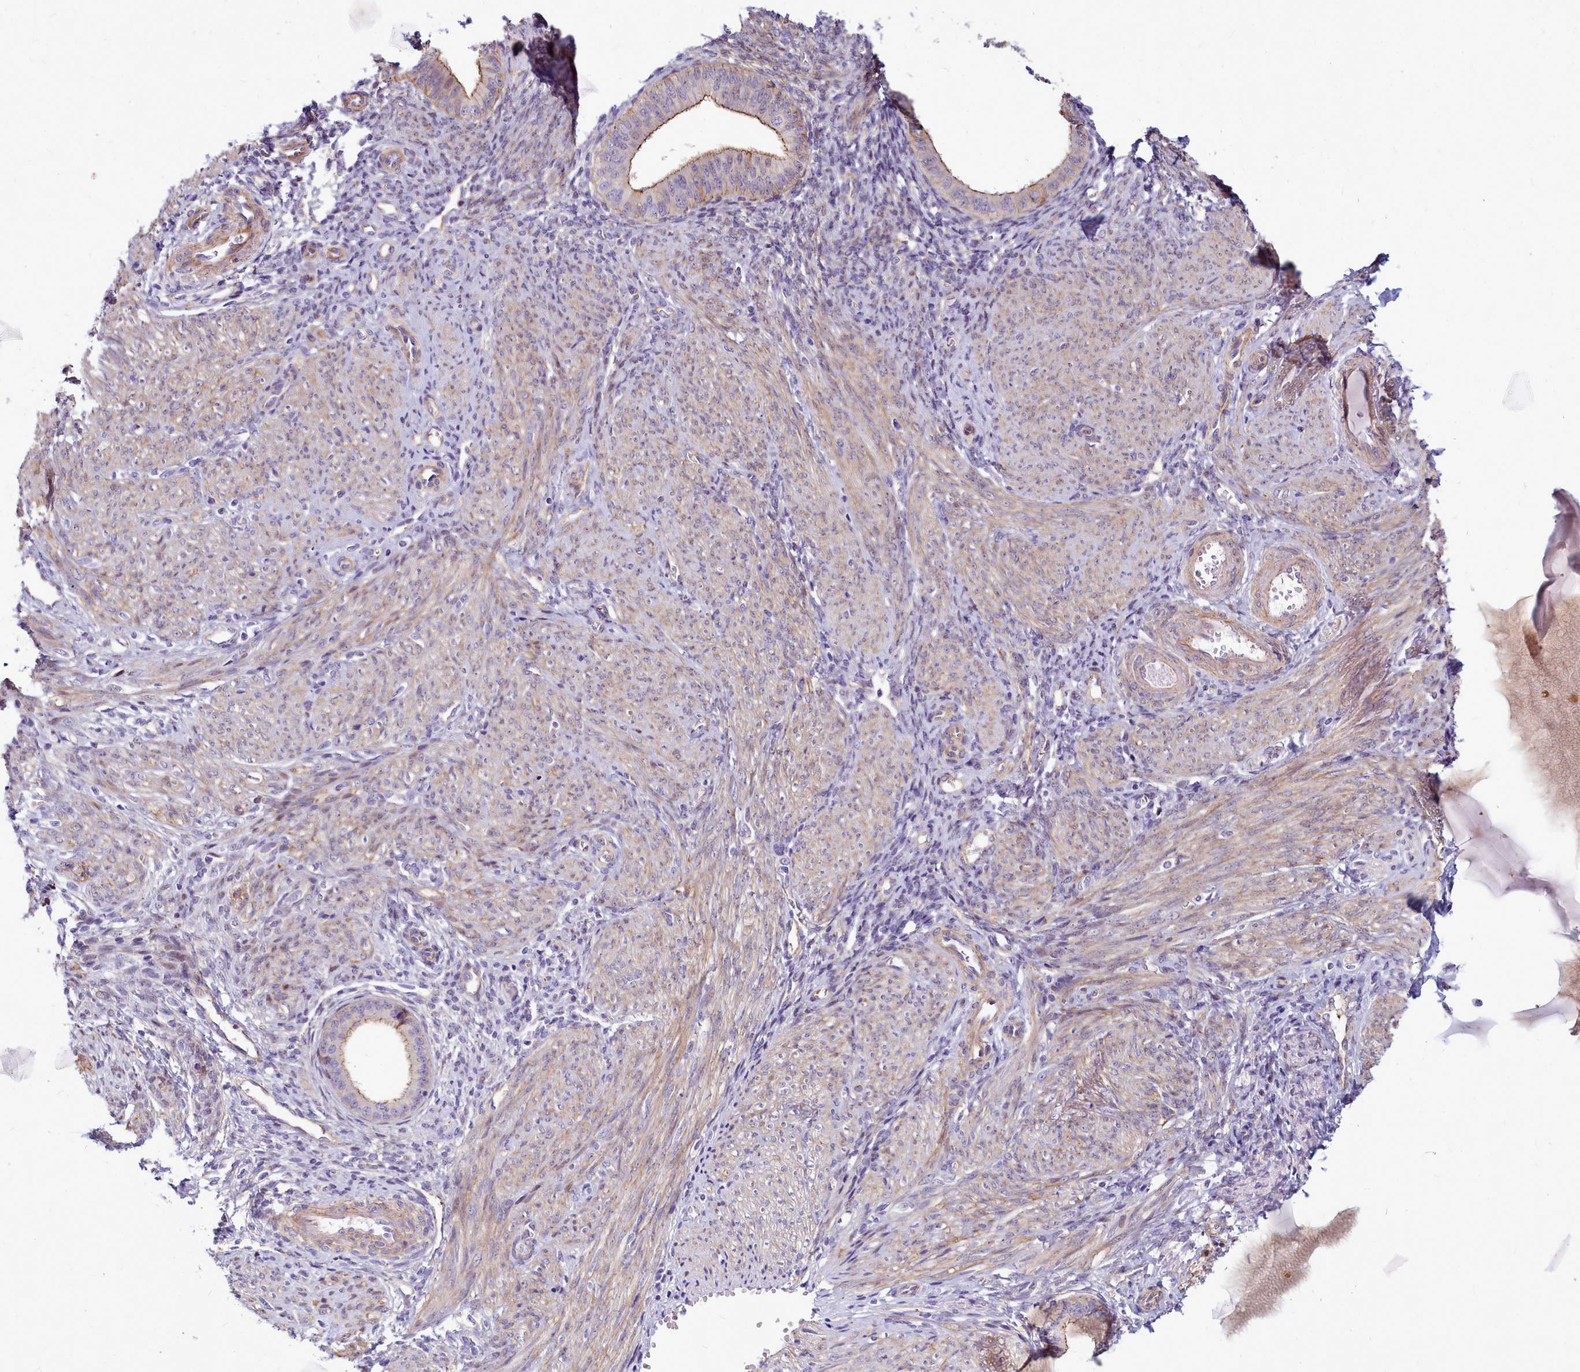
{"staining": {"intensity": "negative", "quantity": "none", "location": "none"}, "tissue": "endometrium", "cell_type": "Cells in endometrial stroma", "image_type": "normal", "snomed": [{"axis": "morphology", "description": "Normal tissue, NOS"}, {"axis": "topography", "description": "Endometrium"}], "caption": "Immunohistochemistry (IHC) photomicrograph of unremarkable human endometrium stained for a protein (brown), which exhibits no positivity in cells in endometrial stroma.", "gene": "TTC5", "patient": {"sex": "female", "age": 49}}